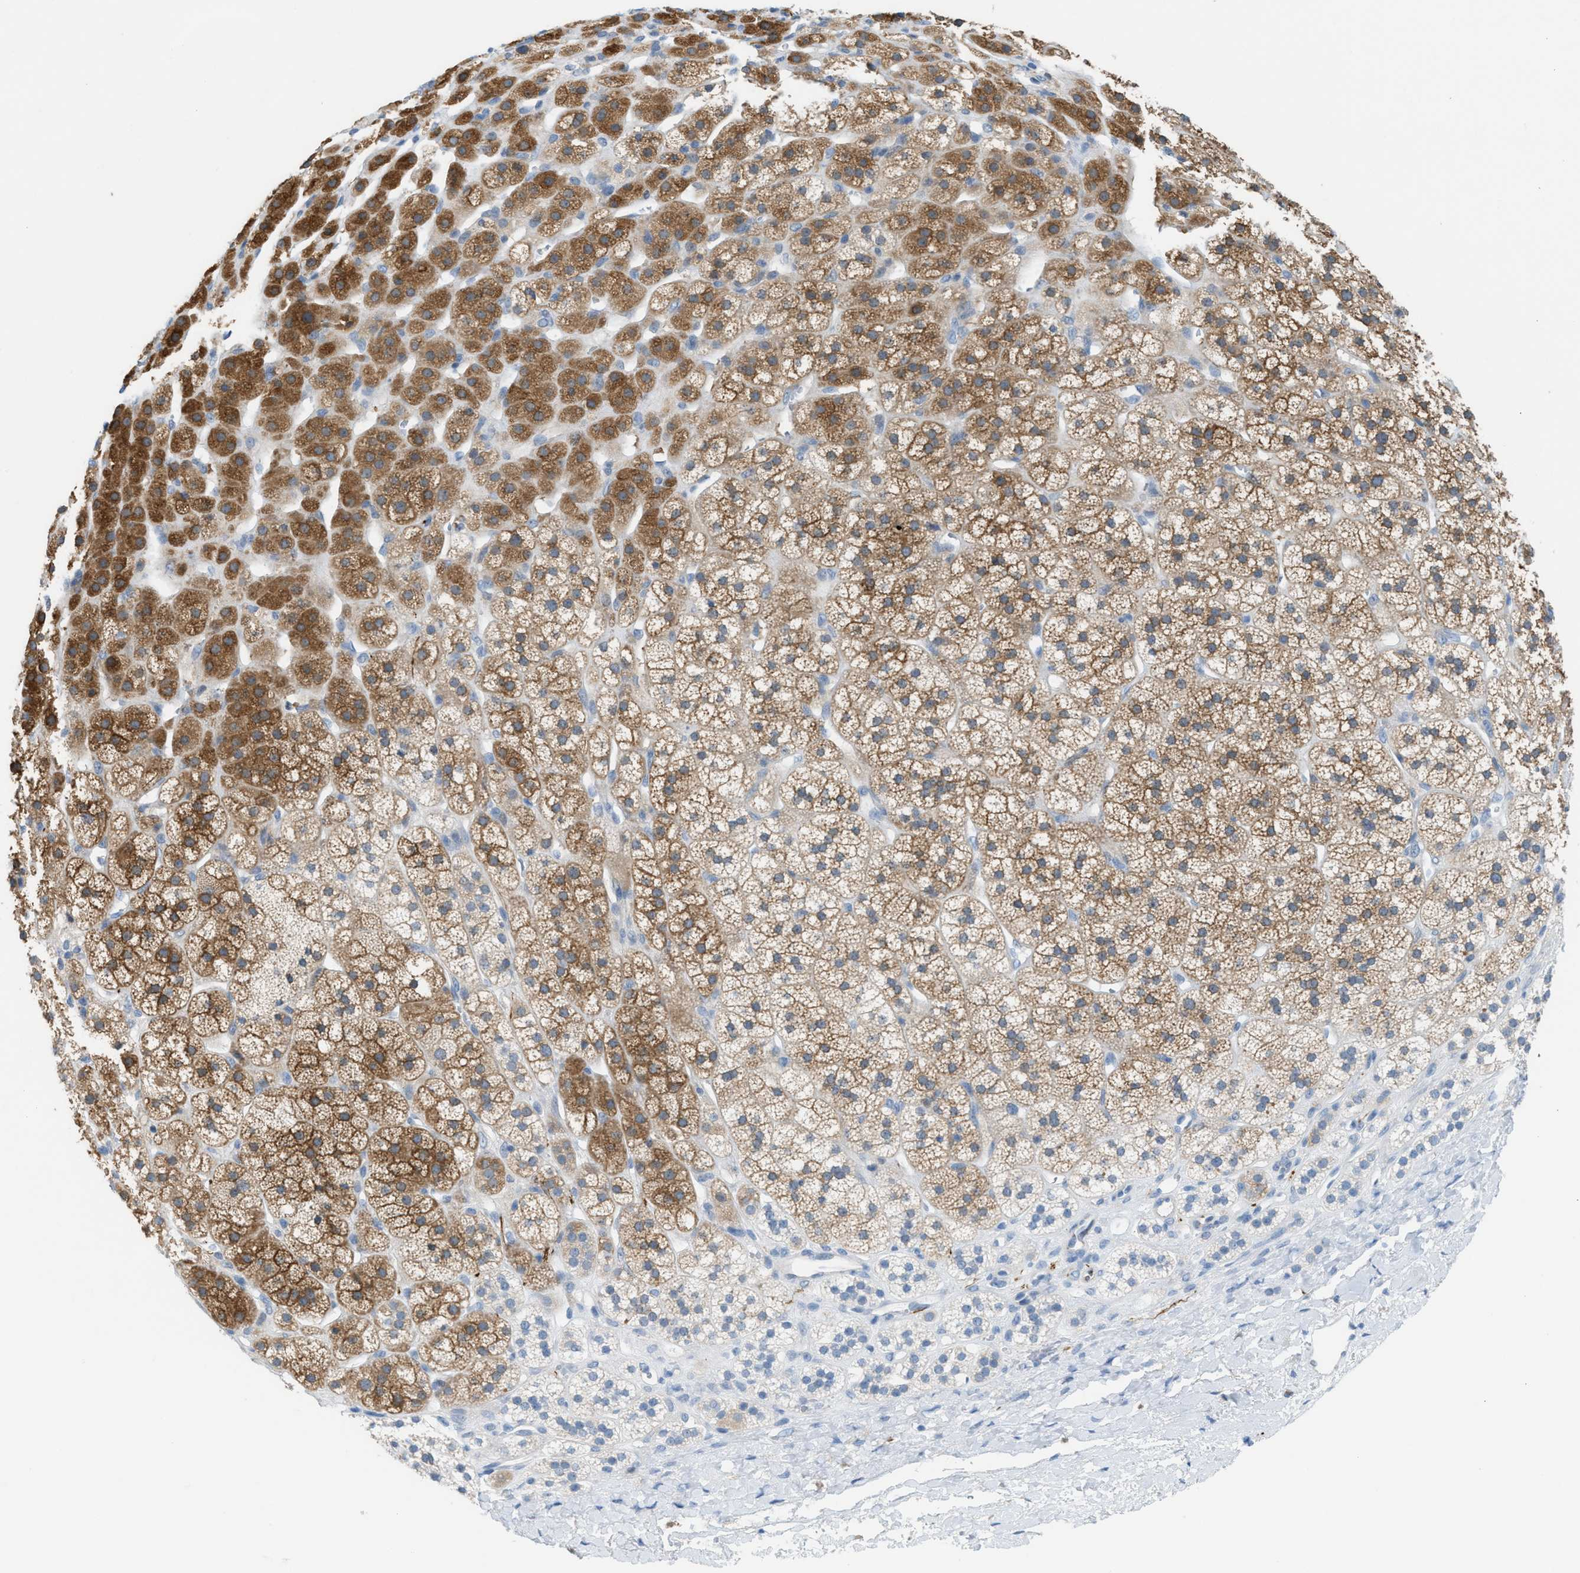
{"staining": {"intensity": "moderate", "quantity": "25%-75%", "location": "cytoplasmic/membranous"}, "tissue": "adrenal gland", "cell_type": "Glandular cells", "image_type": "normal", "snomed": [{"axis": "morphology", "description": "Normal tissue, NOS"}, {"axis": "topography", "description": "Adrenal gland"}], "caption": "This is an image of IHC staining of benign adrenal gland, which shows moderate staining in the cytoplasmic/membranous of glandular cells.", "gene": "PPM1D", "patient": {"sex": "male", "age": 56}}